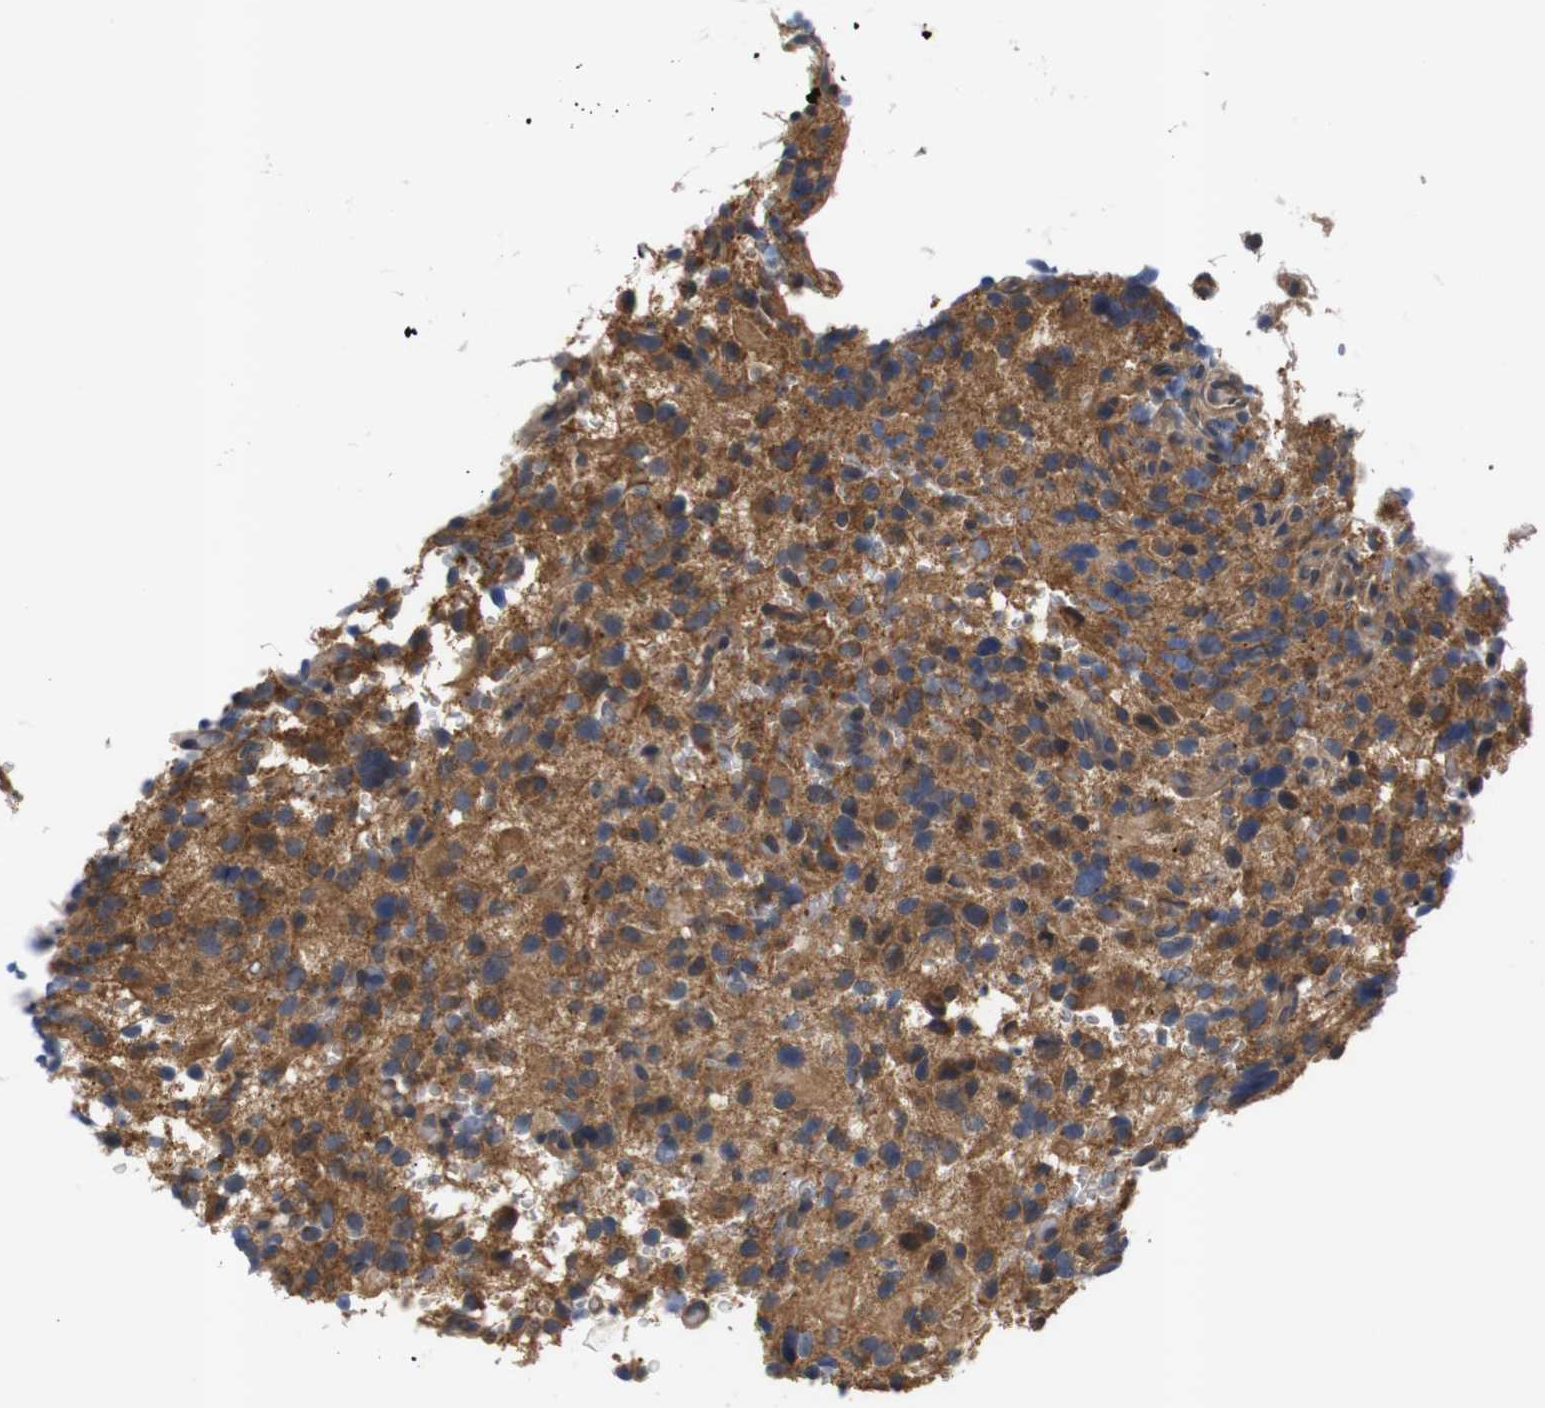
{"staining": {"intensity": "moderate", "quantity": ">75%", "location": "cytoplasmic/membranous"}, "tissue": "glioma", "cell_type": "Tumor cells", "image_type": "cancer", "snomed": [{"axis": "morphology", "description": "Glioma, malignant, High grade"}, {"axis": "topography", "description": "Brain"}], "caption": "IHC (DAB) staining of human malignant glioma (high-grade) displays moderate cytoplasmic/membranous protein expression in about >75% of tumor cells. The protein of interest is shown in brown color, while the nuclei are stained blue.", "gene": "RIPK1", "patient": {"sex": "male", "age": 48}}